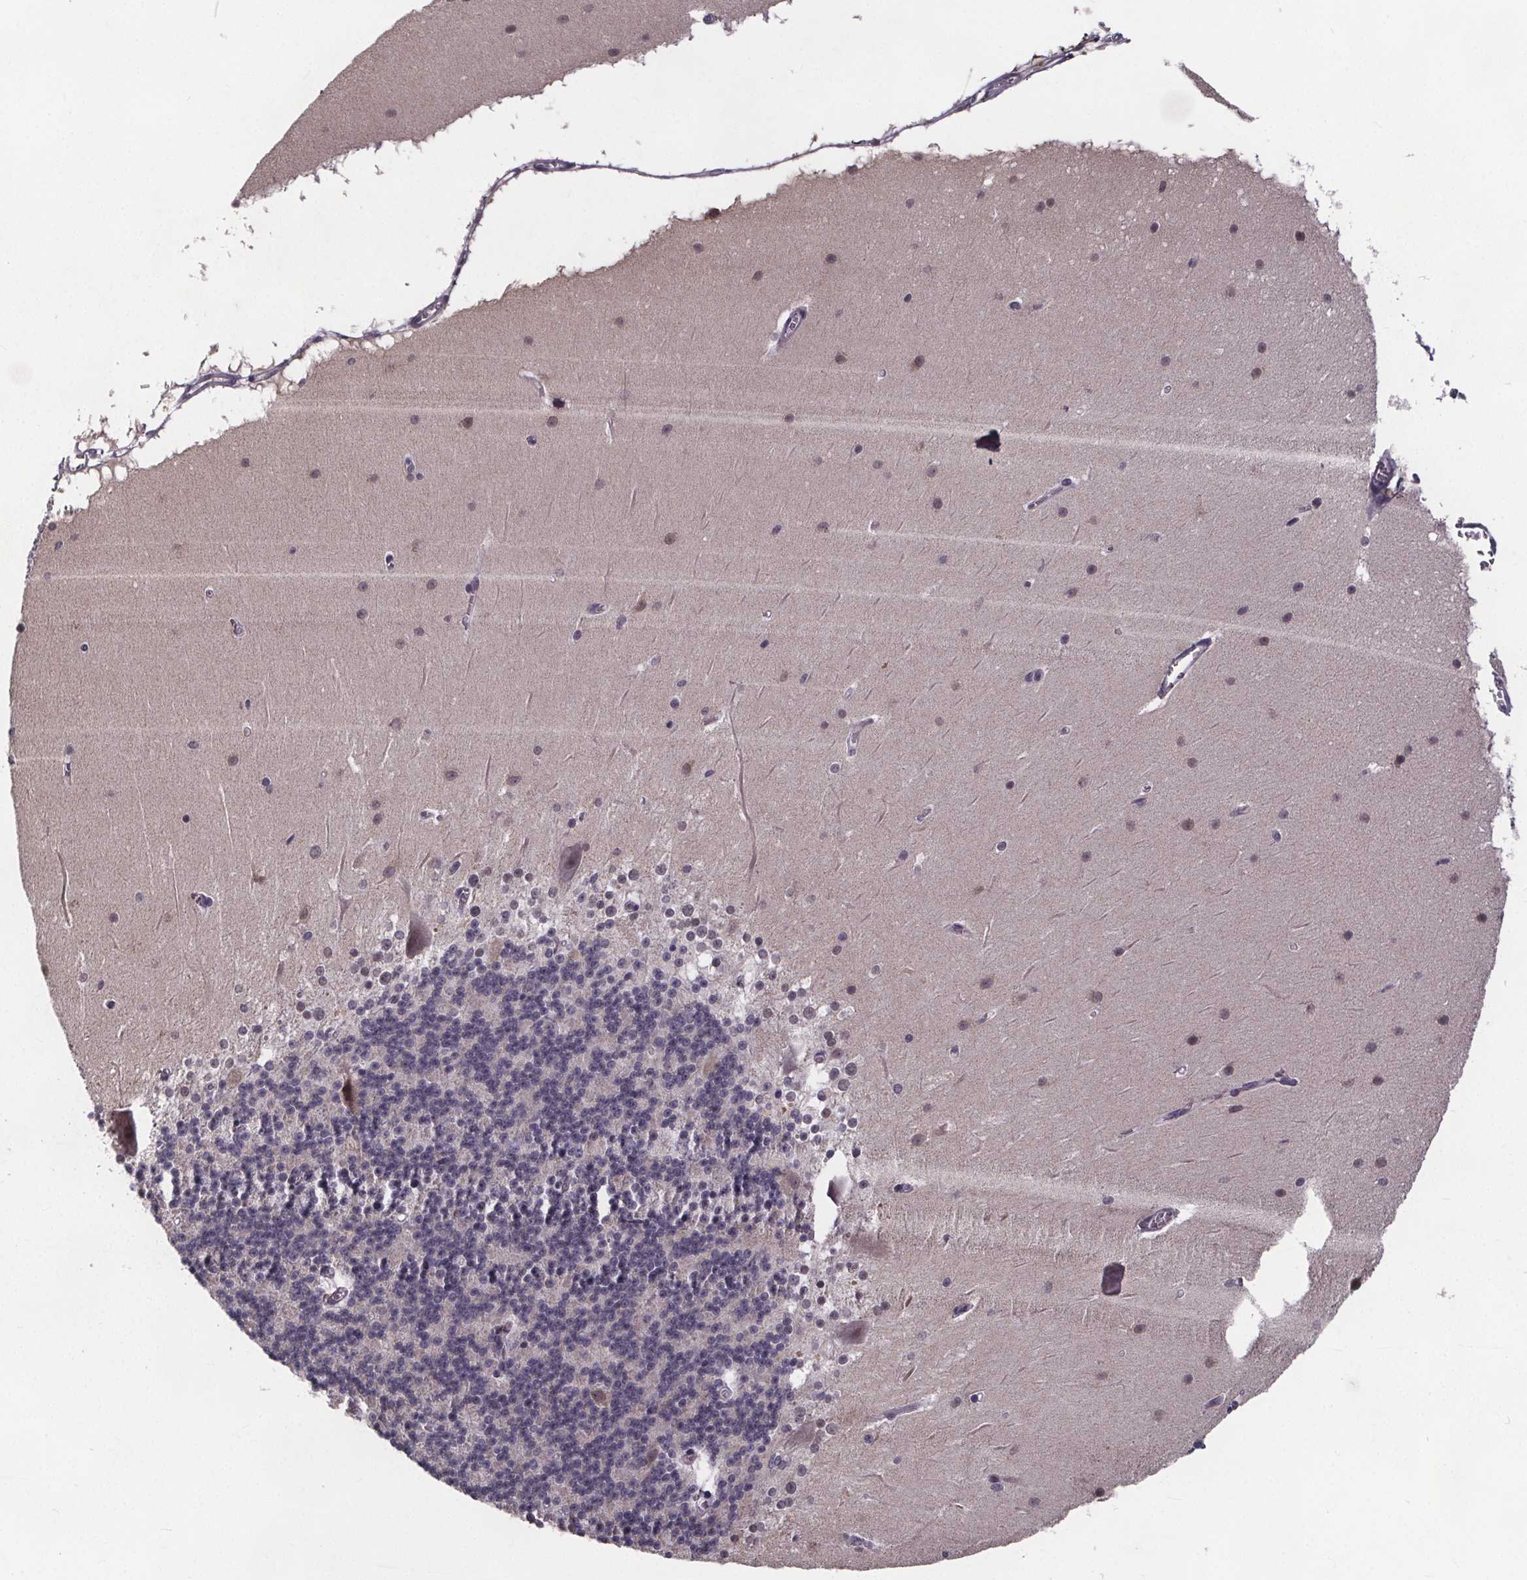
{"staining": {"intensity": "negative", "quantity": "none", "location": "none"}, "tissue": "cerebellum", "cell_type": "Cells in granular layer", "image_type": "normal", "snomed": [{"axis": "morphology", "description": "Normal tissue, NOS"}, {"axis": "topography", "description": "Cerebellum"}], "caption": "IHC histopathology image of benign human cerebellum stained for a protein (brown), which demonstrates no staining in cells in granular layer. (DAB (3,3'-diaminobenzidine) immunohistochemistry with hematoxylin counter stain).", "gene": "FAM181B", "patient": {"sex": "female", "age": 19}}